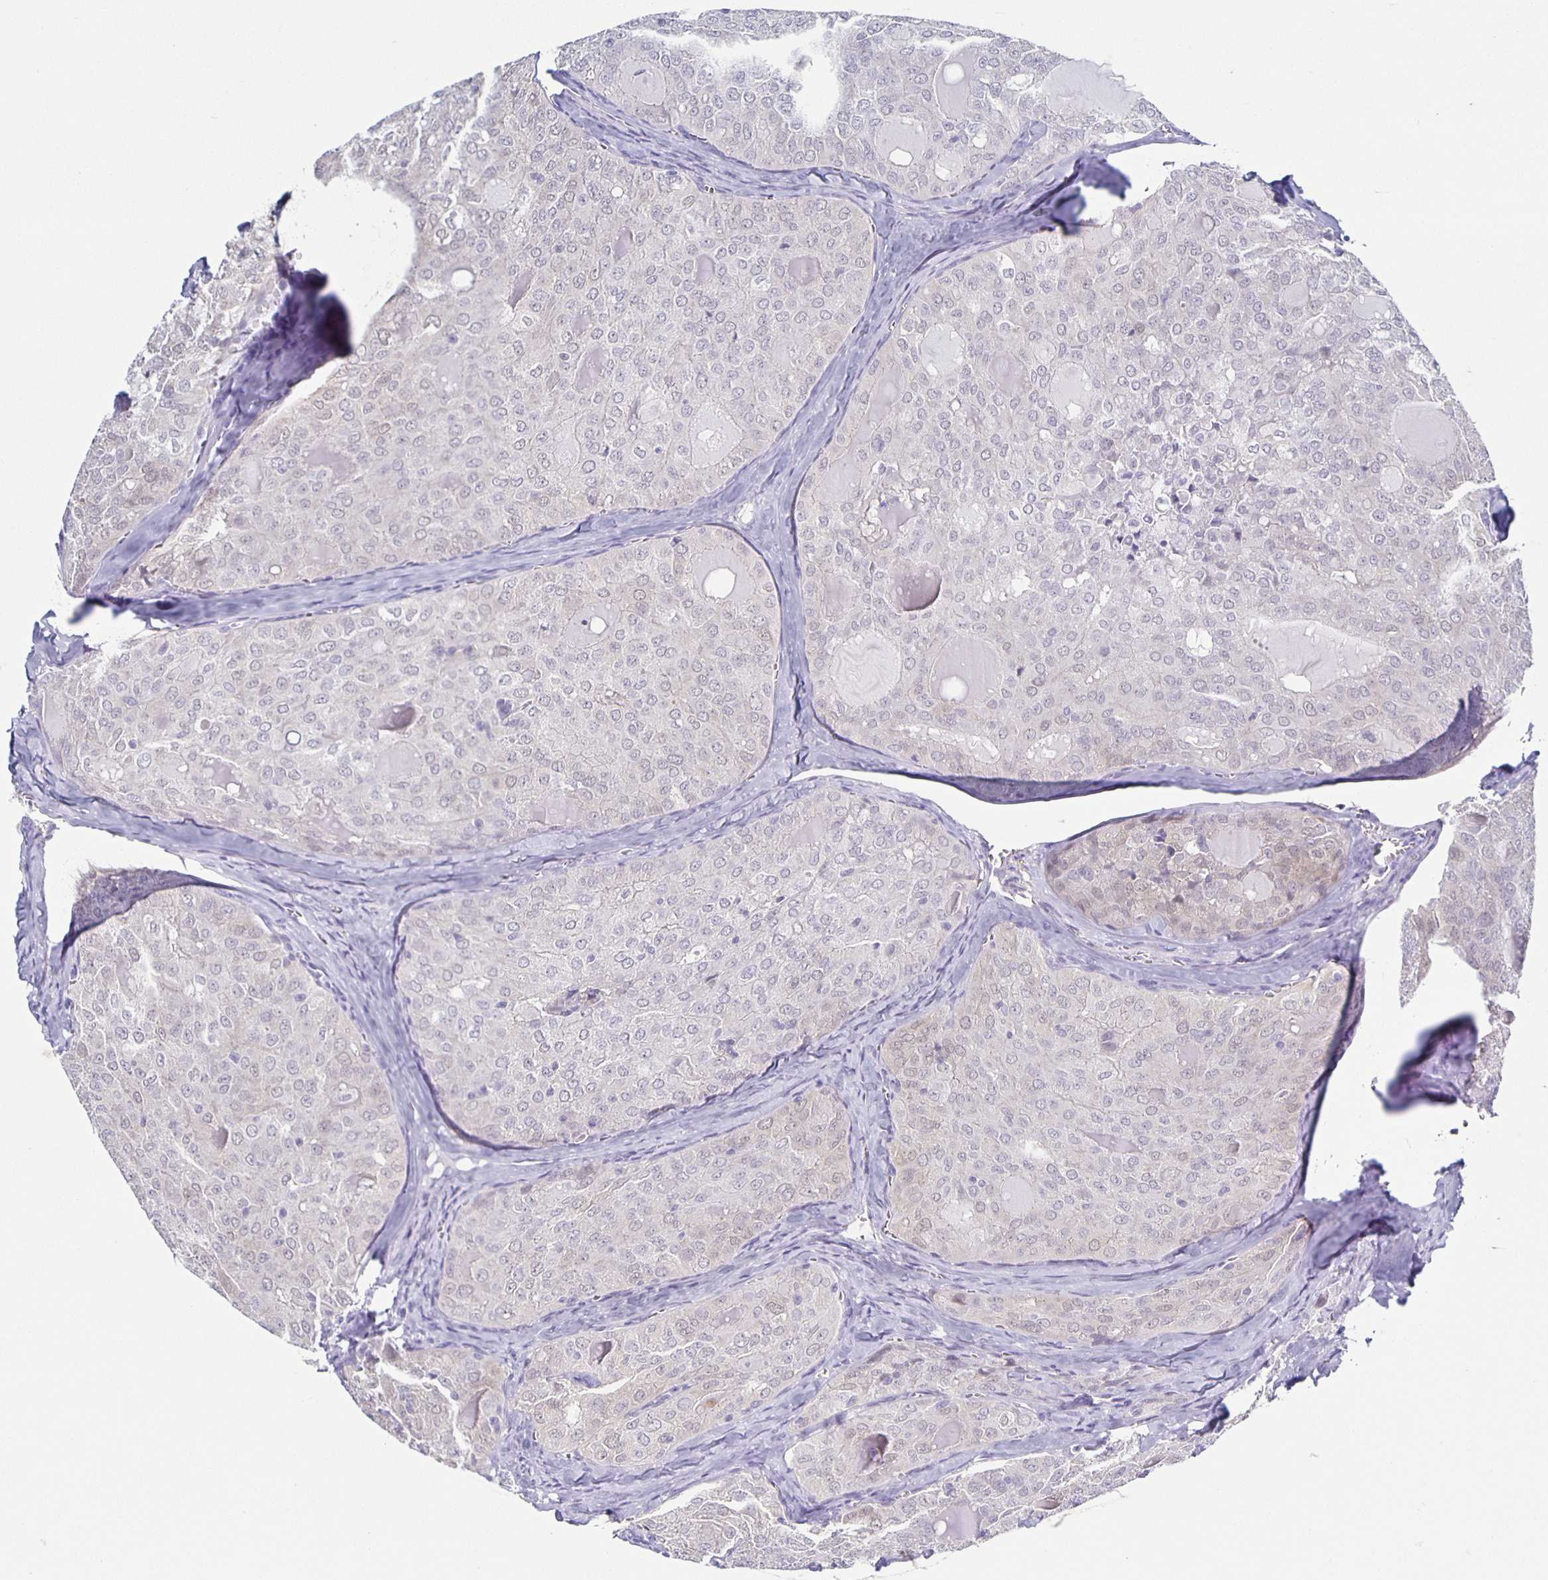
{"staining": {"intensity": "negative", "quantity": "none", "location": "none"}, "tissue": "thyroid cancer", "cell_type": "Tumor cells", "image_type": "cancer", "snomed": [{"axis": "morphology", "description": "Follicular adenoma carcinoma, NOS"}, {"axis": "topography", "description": "Thyroid gland"}], "caption": "Thyroid cancer was stained to show a protein in brown. There is no significant expression in tumor cells.", "gene": "CARNS1", "patient": {"sex": "male", "age": 75}}